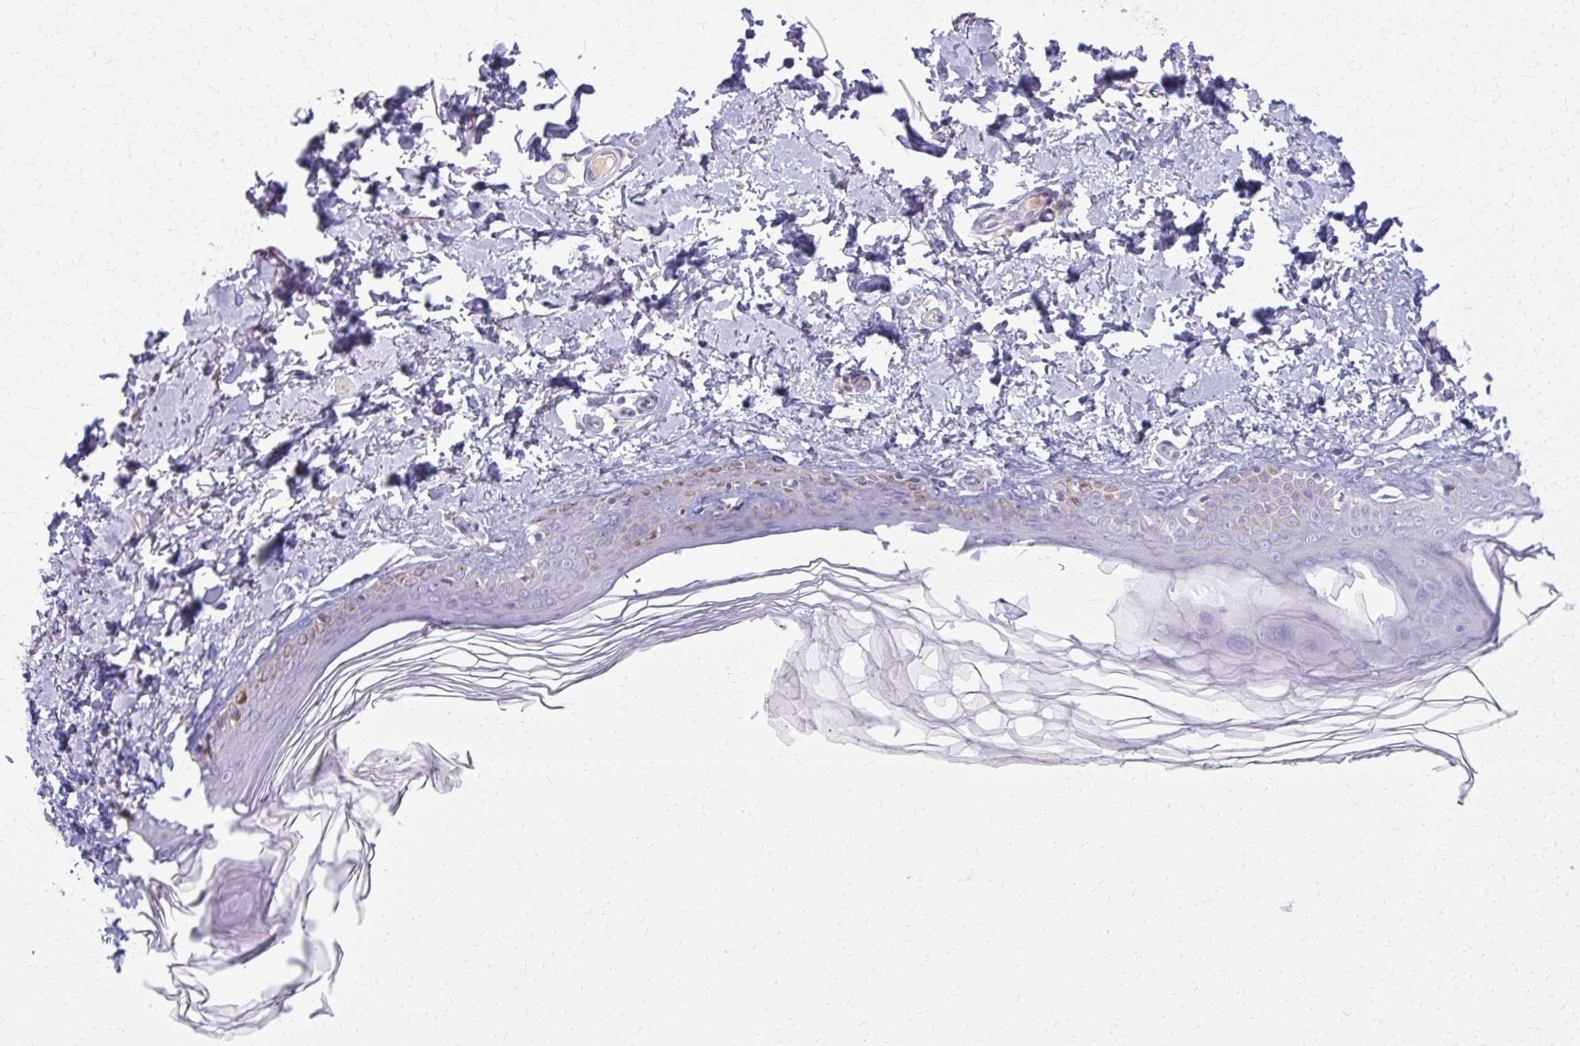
{"staining": {"intensity": "negative", "quantity": "none", "location": "none"}, "tissue": "skin", "cell_type": "Fibroblasts", "image_type": "normal", "snomed": [{"axis": "morphology", "description": "Normal tissue, NOS"}, {"axis": "topography", "description": "Skin"}, {"axis": "topography", "description": "Peripheral nerve tissue"}], "caption": "Immunohistochemistry (IHC) of unremarkable skin shows no positivity in fibroblasts. The staining was performed using DAB to visualize the protein expression in brown, while the nuclei were stained in blue with hematoxylin (Magnification: 20x).", "gene": "ENSG00000275249", "patient": {"sex": "female", "age": 45}}